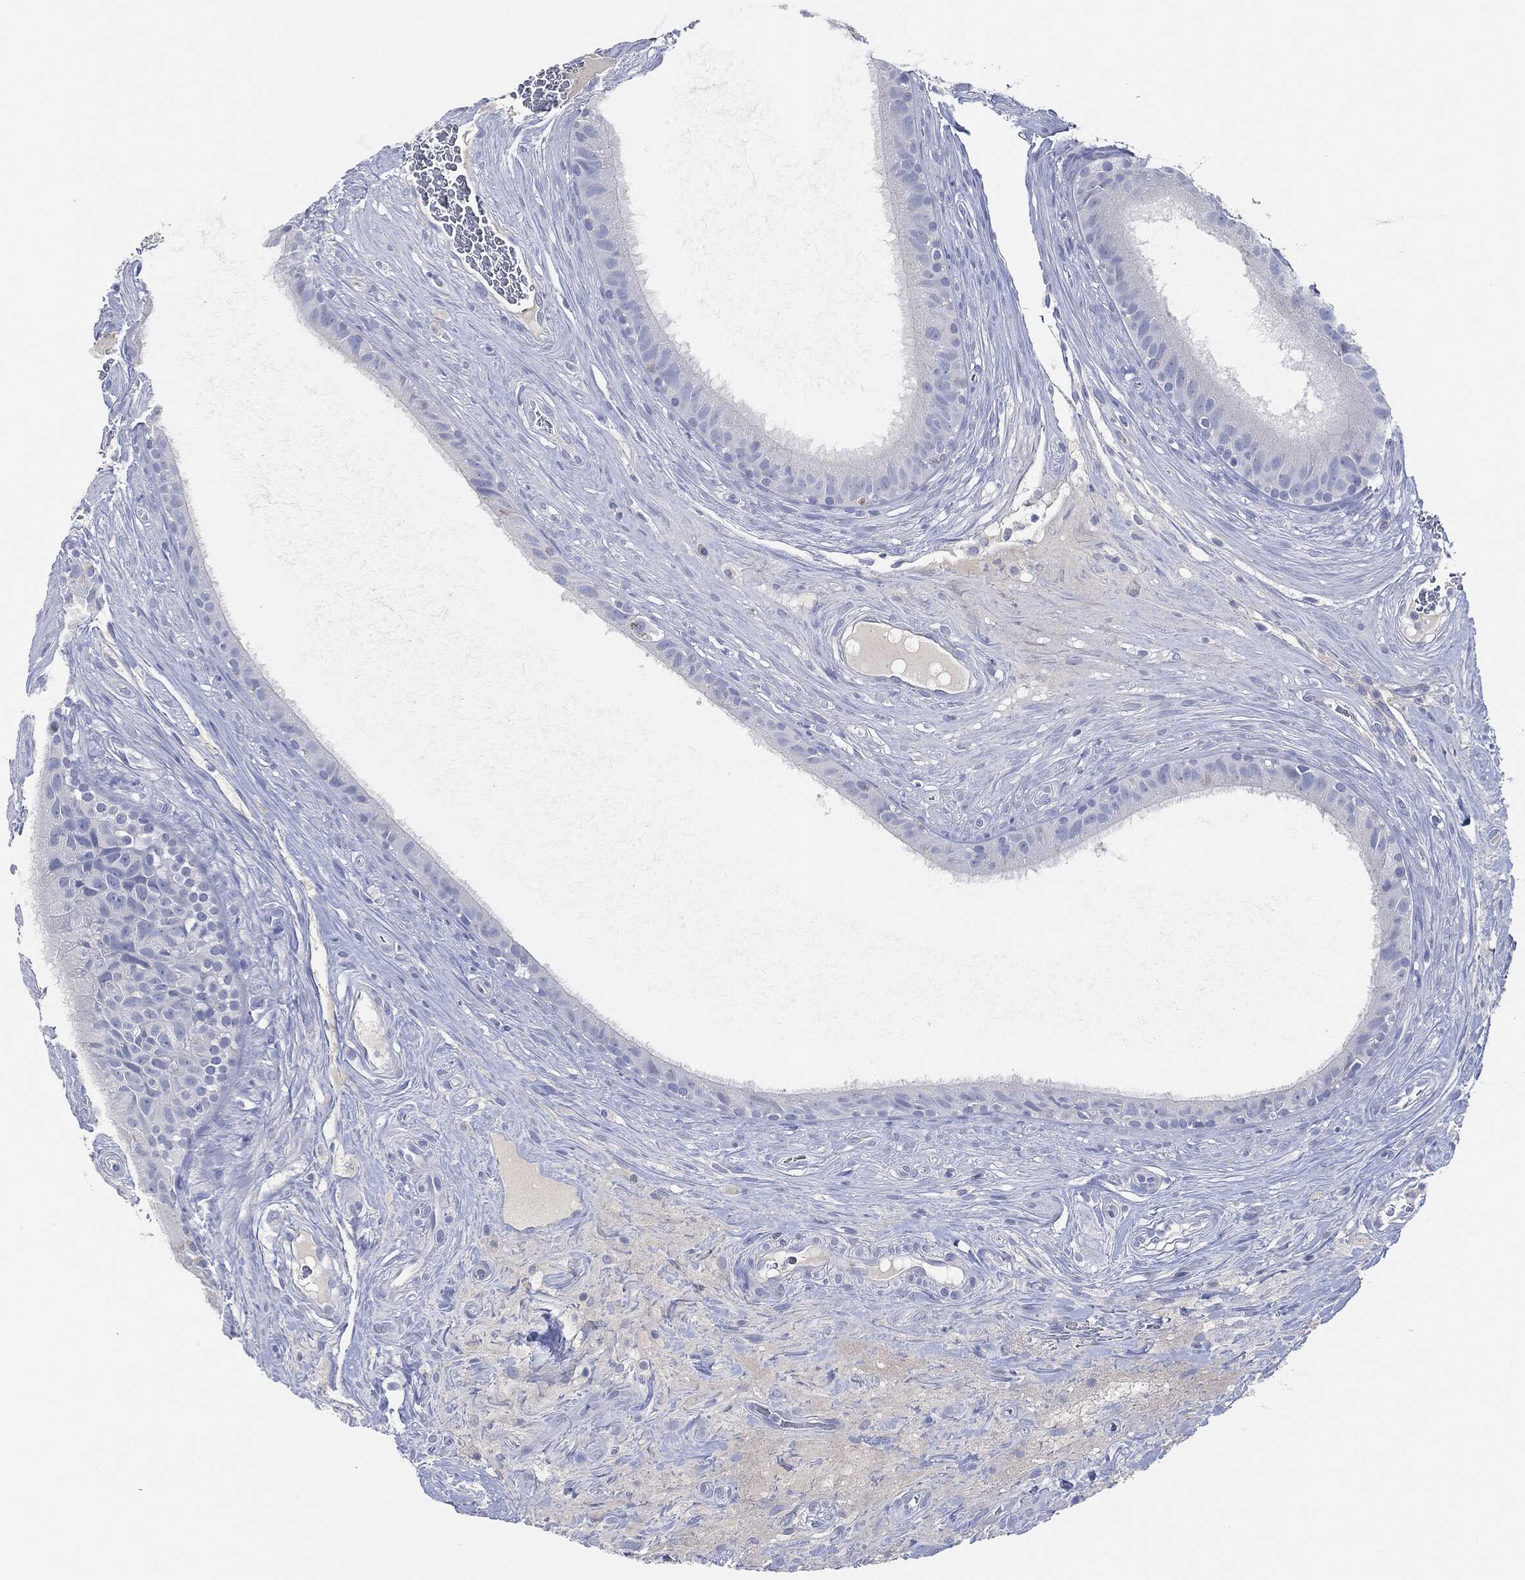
{"staining": {"intensity": "negative", "quantity": "none", "location": "none"}, "tissue": "epididymis", "cell_type": "Glandular cells", "image_type": "normal", "snomed": [{"axis": "morphology", "description": "Normal tissue, NOS"}, {"axis": "topography", "description": "Epididymis"}], "caption": "Unremarkable epididymis was stained to show a protein in brown. There is no significant positivity in glandular cells. (IHC, brightfield microscopy, high magnification).", "gene": "AFP", "patient": {"sex": "male", "age": 59}}